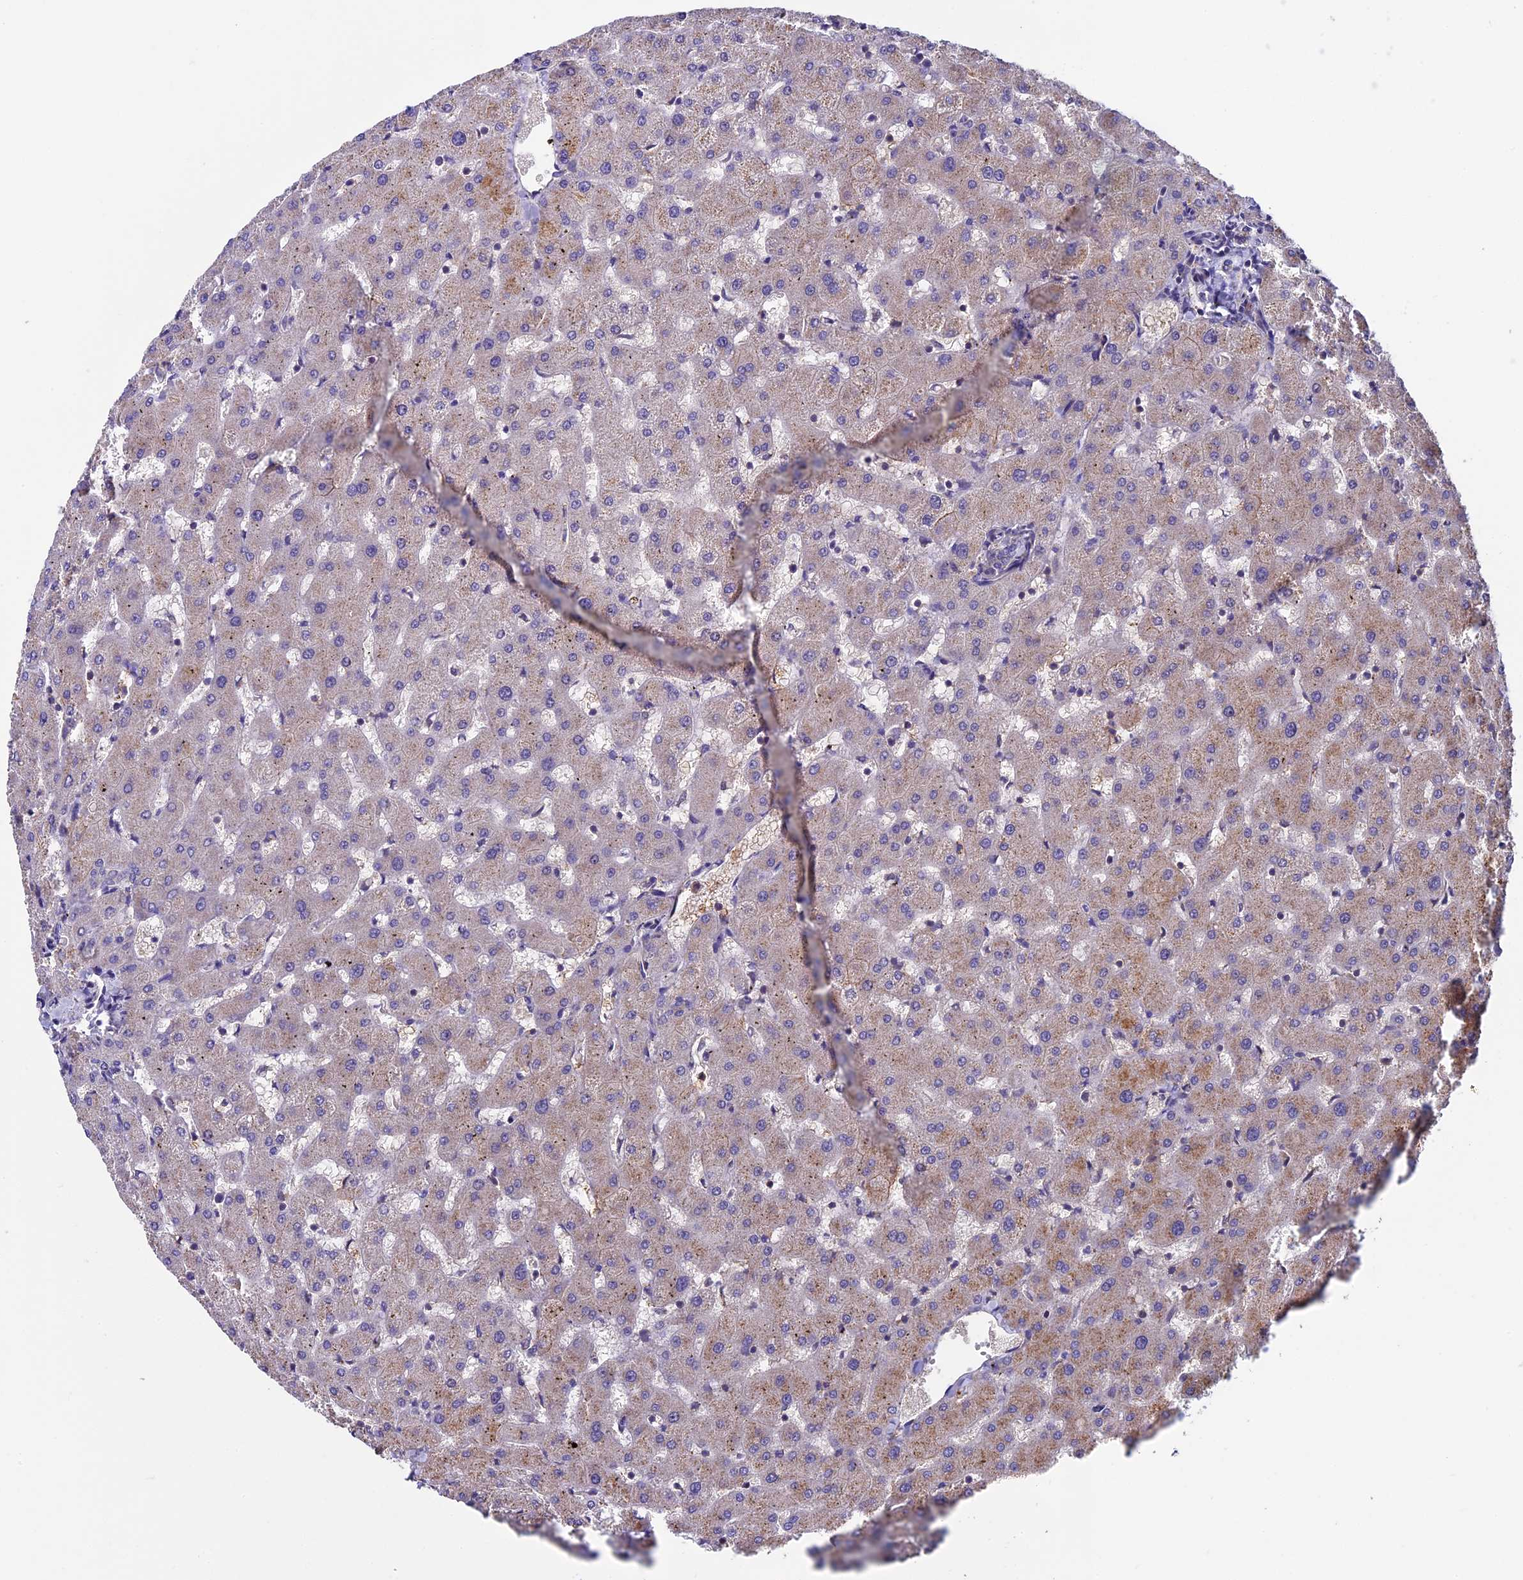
{"staining": {"intensity": "negative", "quantity": "none", "location": "none"}, "tissue": "liver", "cell_type": "Cholangiocytes", "image_type": "normal", "snomed": [{"axis": "morphology", "description": "Normal tissue, NOS"}, {"axis": "topography", "description": "Liver"}], "caption": "A photomicrograph of human liver is negative for staining in cholangiocytes. (DAB IHC with hematoxylin counter stain).", "gene": "SLC9A5", "patient": {"sex": "female", "age": 63}}